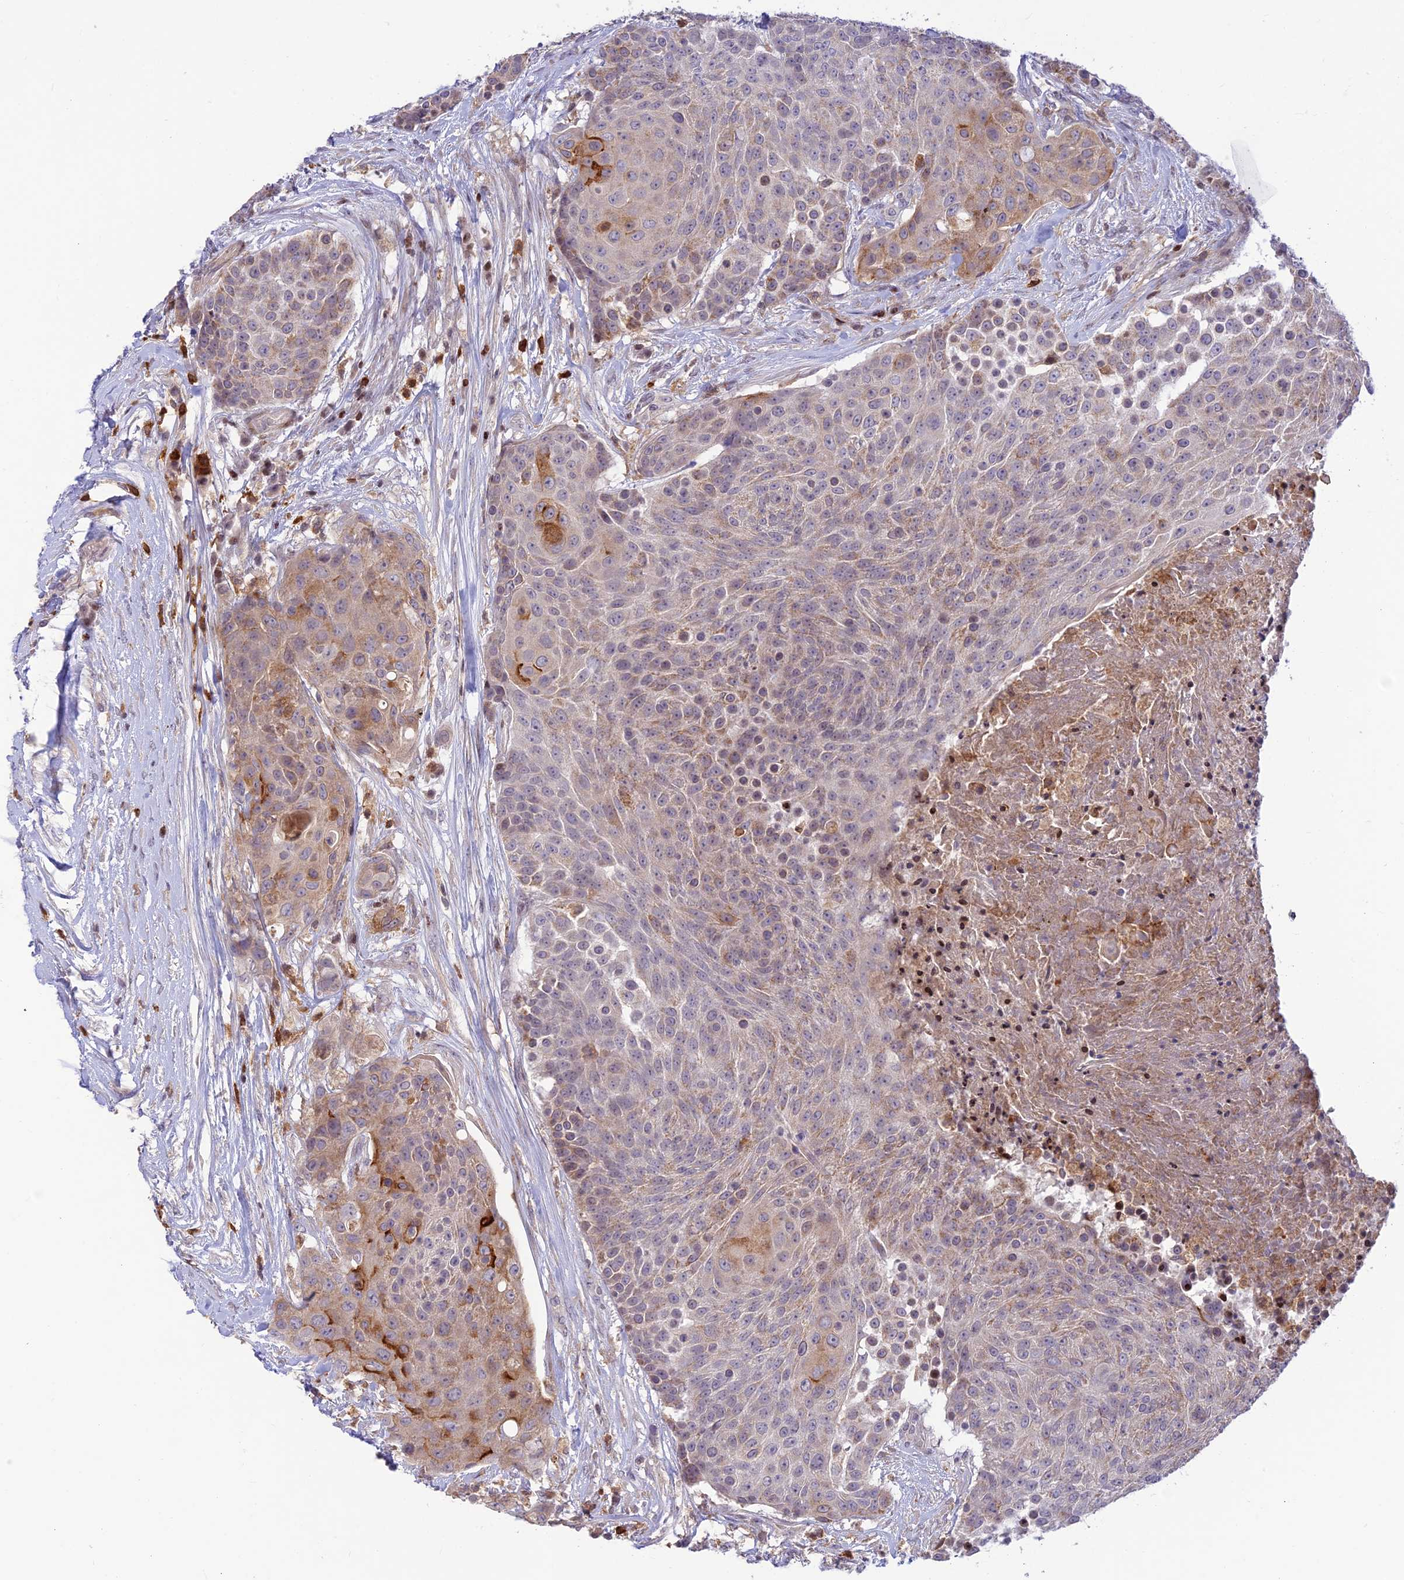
{"staining": {"intensity": "moderate", "quantity": "<25%", "location": "cytoplasmic/membranous"}, "tissue": "urothelial cancer", "cell_type": "Tumor cells", "image_type": "cancer", "snomed": [{"axis": "morphology", "description": "Urothelial carcinoma, High grade"}, {"axis": "topography", "description": "Urinary bladder"}], "caption": "Moderate cytoplasmic/membranous expression is seen in approximately <25% of tumor cells in urothelial cancer. The protein is shown in brown color, while the nuclei are stained blue.", "gene": "FAM186B", "patient": {"sex": "female", "age": 63}}